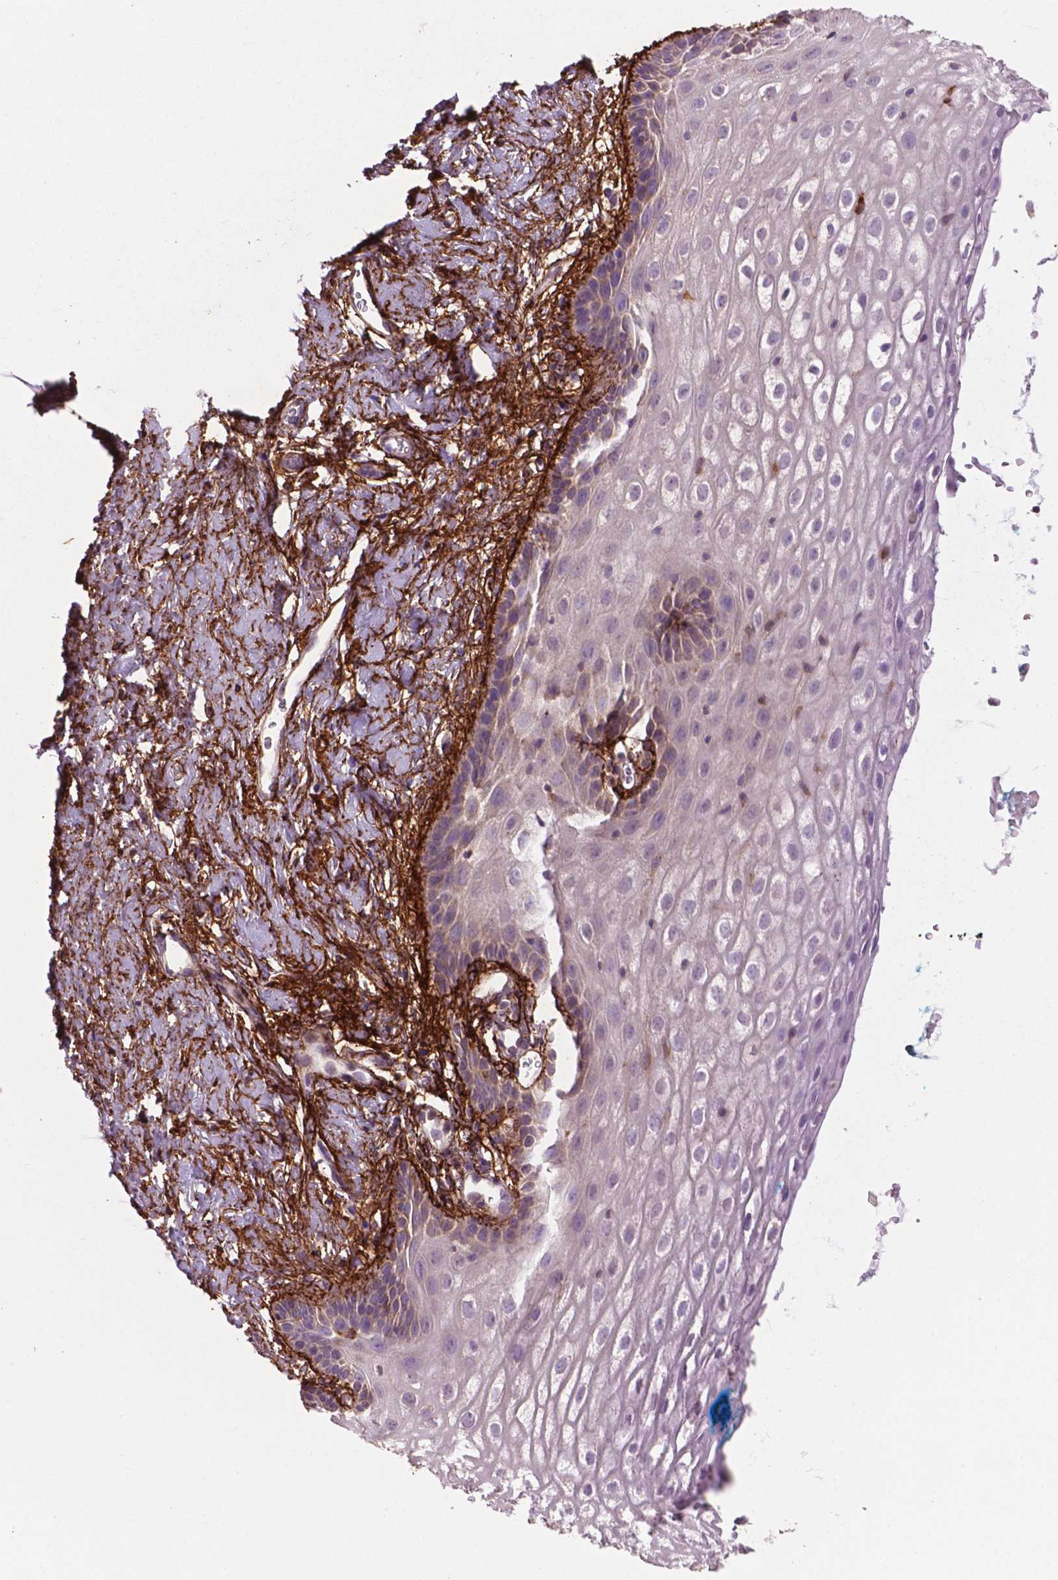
{"staining": {"intensity": "negative", "quantity": "none", "location": "none"}, "tissue": "vagina", "cell_type": "Squamous epithelial cells", "image_type": "normal", "snomed": [{"axis": "morphology", "description": "Normal tissue, NOS"}, {"axis": "morphology", "description": "Adenocarcinoma, NOS"}, {"axis": "topography", "description": "Rectum"}, {"axis": "topography", "description": "Vagina"}, {"axis": "topography", "description": "Peripheral nerve tissue"}], "caption": "Image shows no protein expression in squamous epithelial cells of normal vagina. (DAB immunohistochemistry (IHC) with hematoxylin counter stain).", "gene": "LRRC3C", "patient": {"sex": "female", "age": 71}}